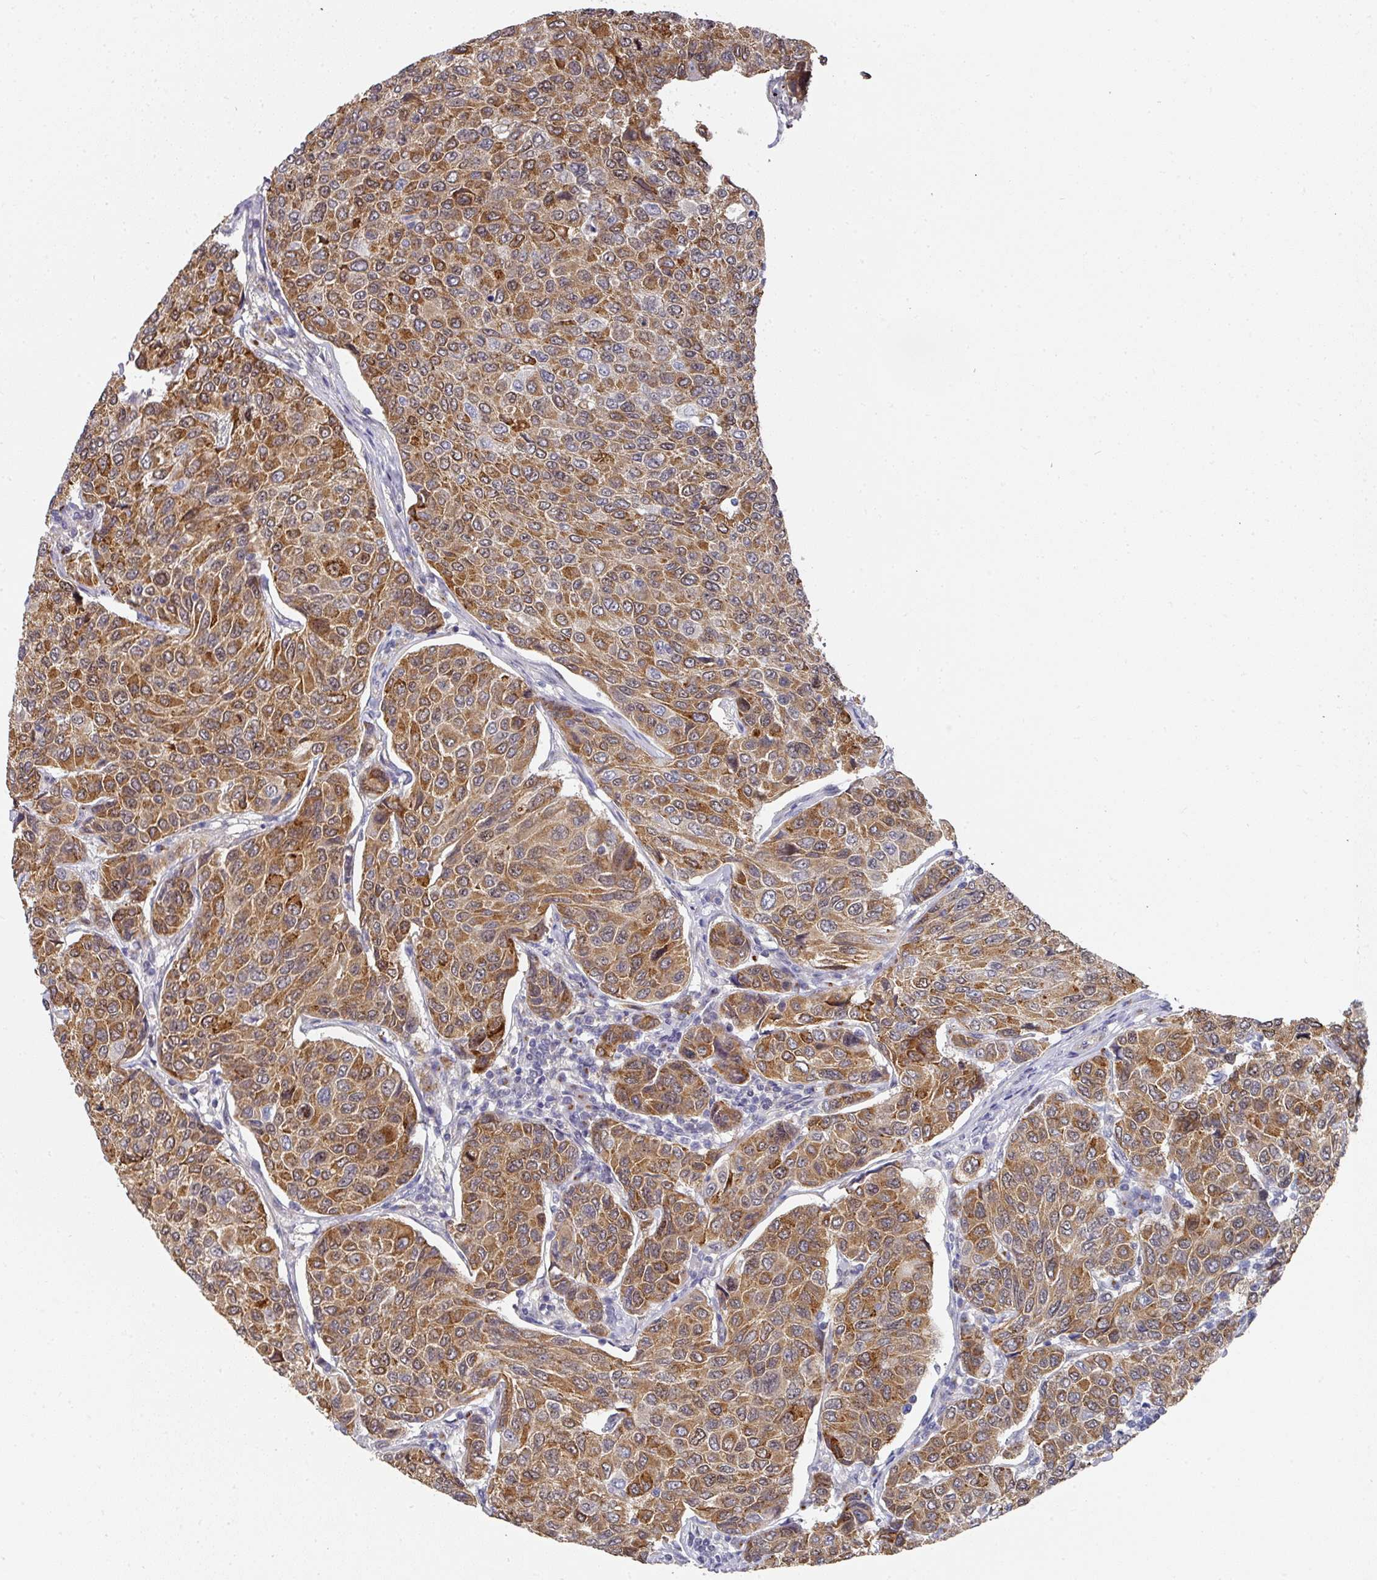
{"staining": {"intensity": "moderate", "quantity": ">75%", "location": "cytoplasmic/membranous"}, "tissue": "breast cancer", "cell_type": "Tumor cells", "image_type": "cancer", "snomed": [{"axis": "morphology", "description": "Duct carcinoma"}, {"axis": "topography", "description": "Breast"}], "caption": "Intraductal carcinoma (breast) stained with IHC demonstrates moderate cytoplasmic/membranous positivity in about >75% of tumor cells. (Stains: DAB in brown, nuclei in blue, Microscopy: brightfield microscopy at high magnification).", "gene": "C18orf25", "patient": {"sex": "female", "age": 55}}